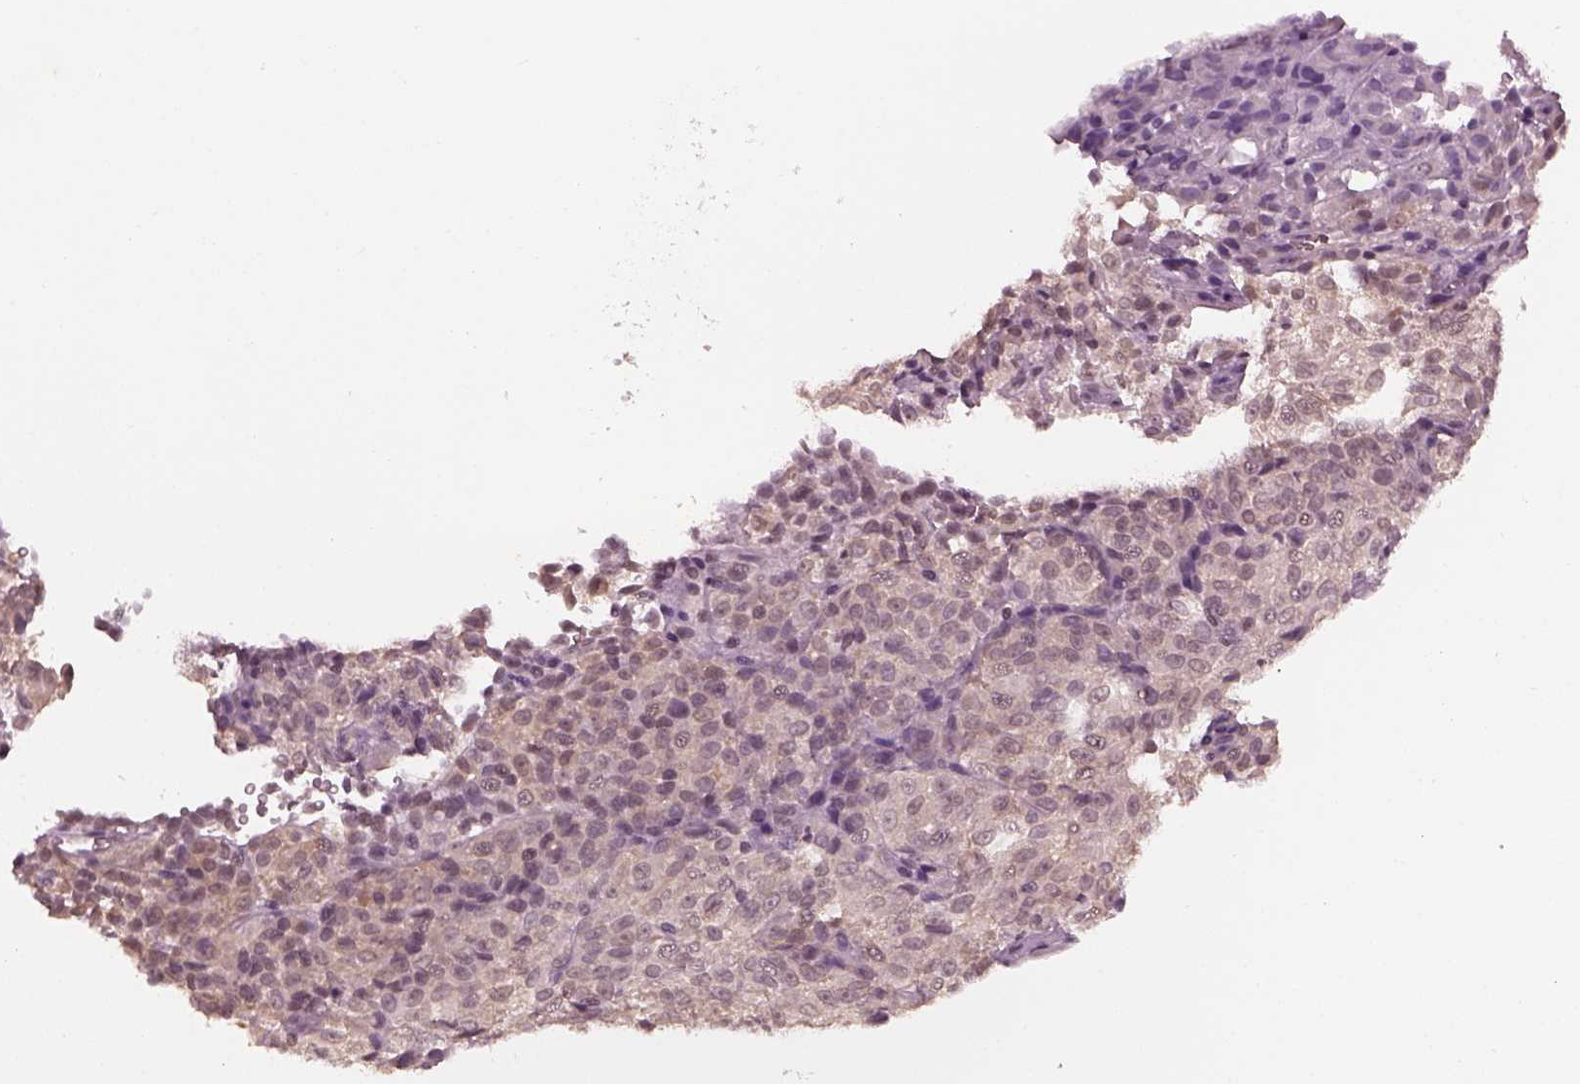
{"staining": {"intensity": "negative", "quantity": "none", "location": "none"}, "tissue": "melanoma", "cell_type": "Tumor cells", "image_type": "cancer", "snomed": [{"axis": "morphology", "description": "Malignant melanoma, Metastatic site"}, {"axis": "topography", "description": "Brain"}], "caption": "Tumor cells are negative for brown protein staining in melanoma.", "gene": "RUVBL2", "patient": {"sex": "female", "age": 56}}